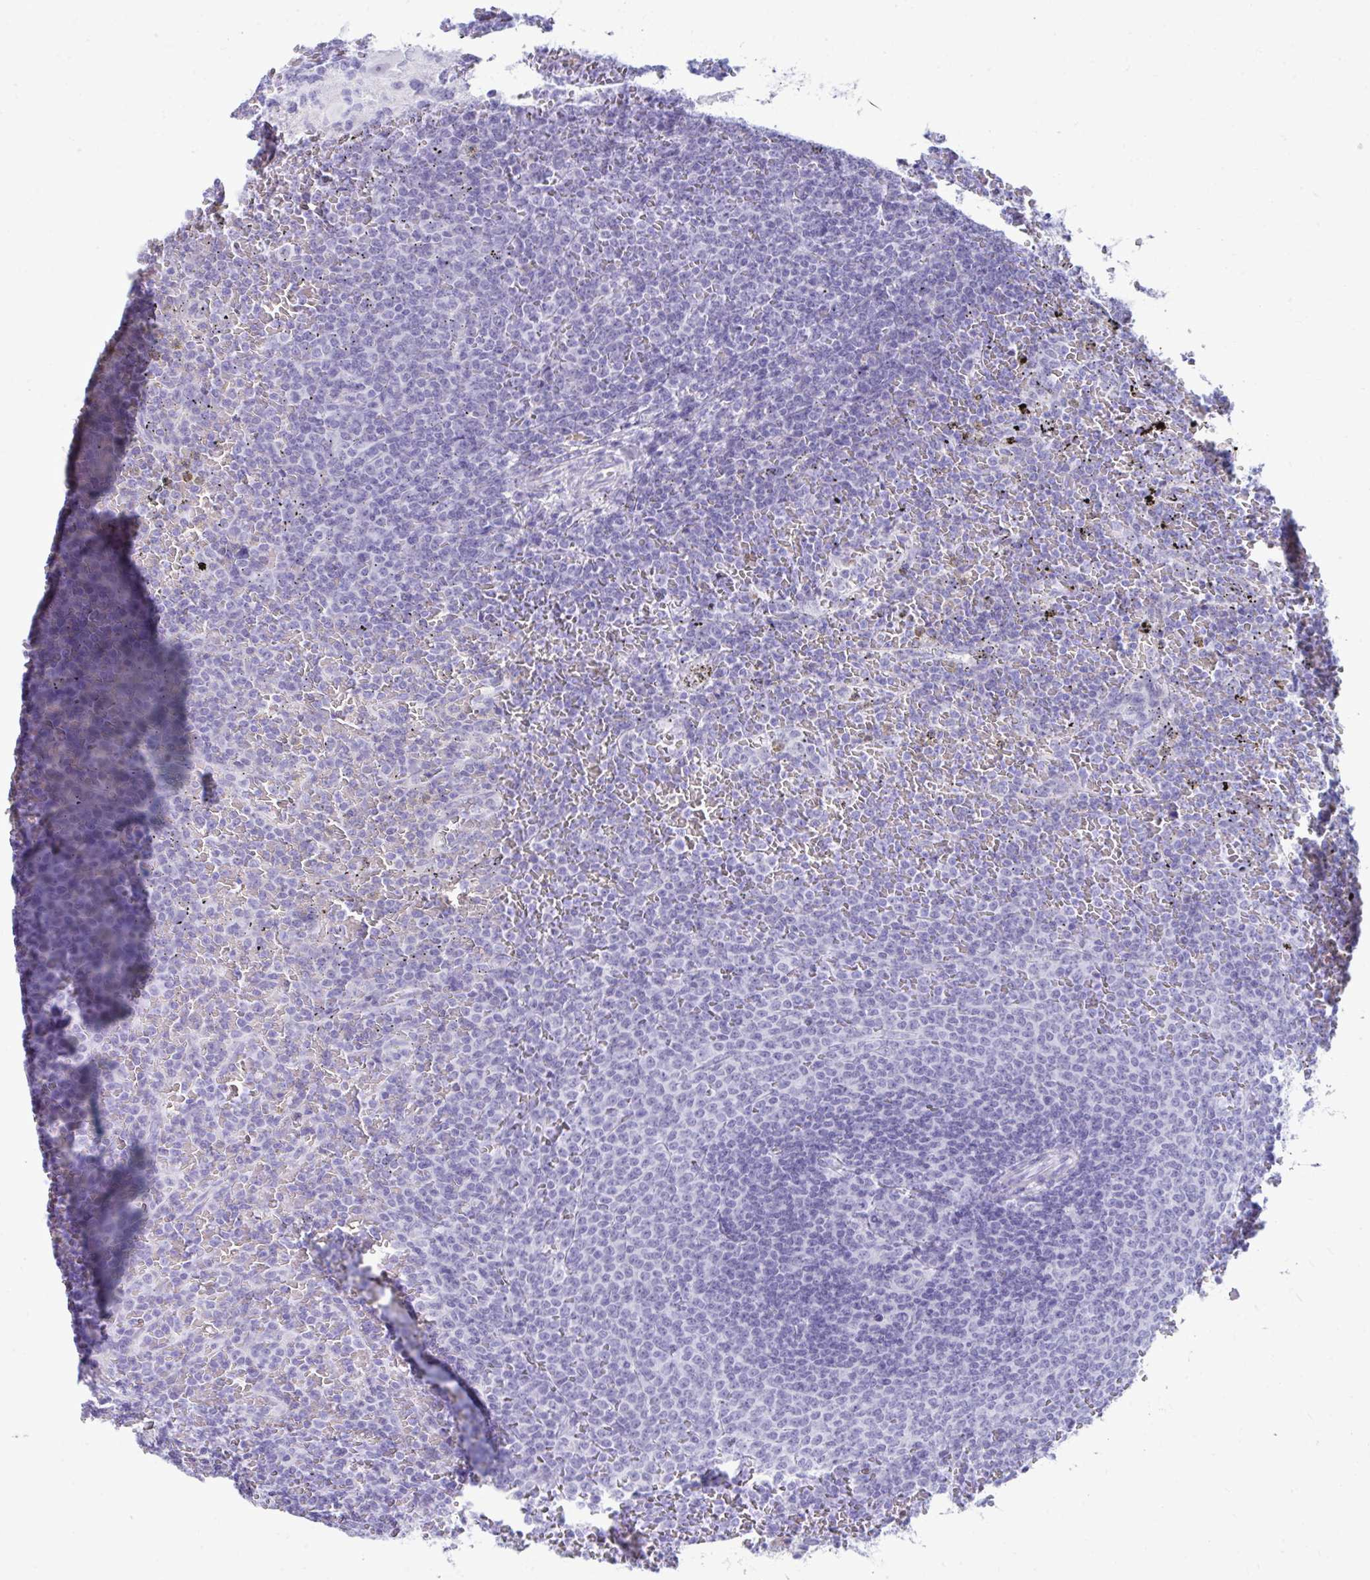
{"staining": {"intensity": "negative", "quantity": "none", "location": "none"}, "tissue": "lymphoma", "cell_type": "Tumor cells", "image_type": "cancer", "snomed": [{"axis": "morphology", "description": "Malignant lymphoma, non-Hodgkin's type, Low grade"}, {"axis": "topography", "description": "Spleen"}], "caption": "Tumor cells are negative for protein expression in human low-grade malignant lymphoma, non-Hodgkin's type.", "gene": "PIGZ", "patient": {"sex": "female", "age": 77}}